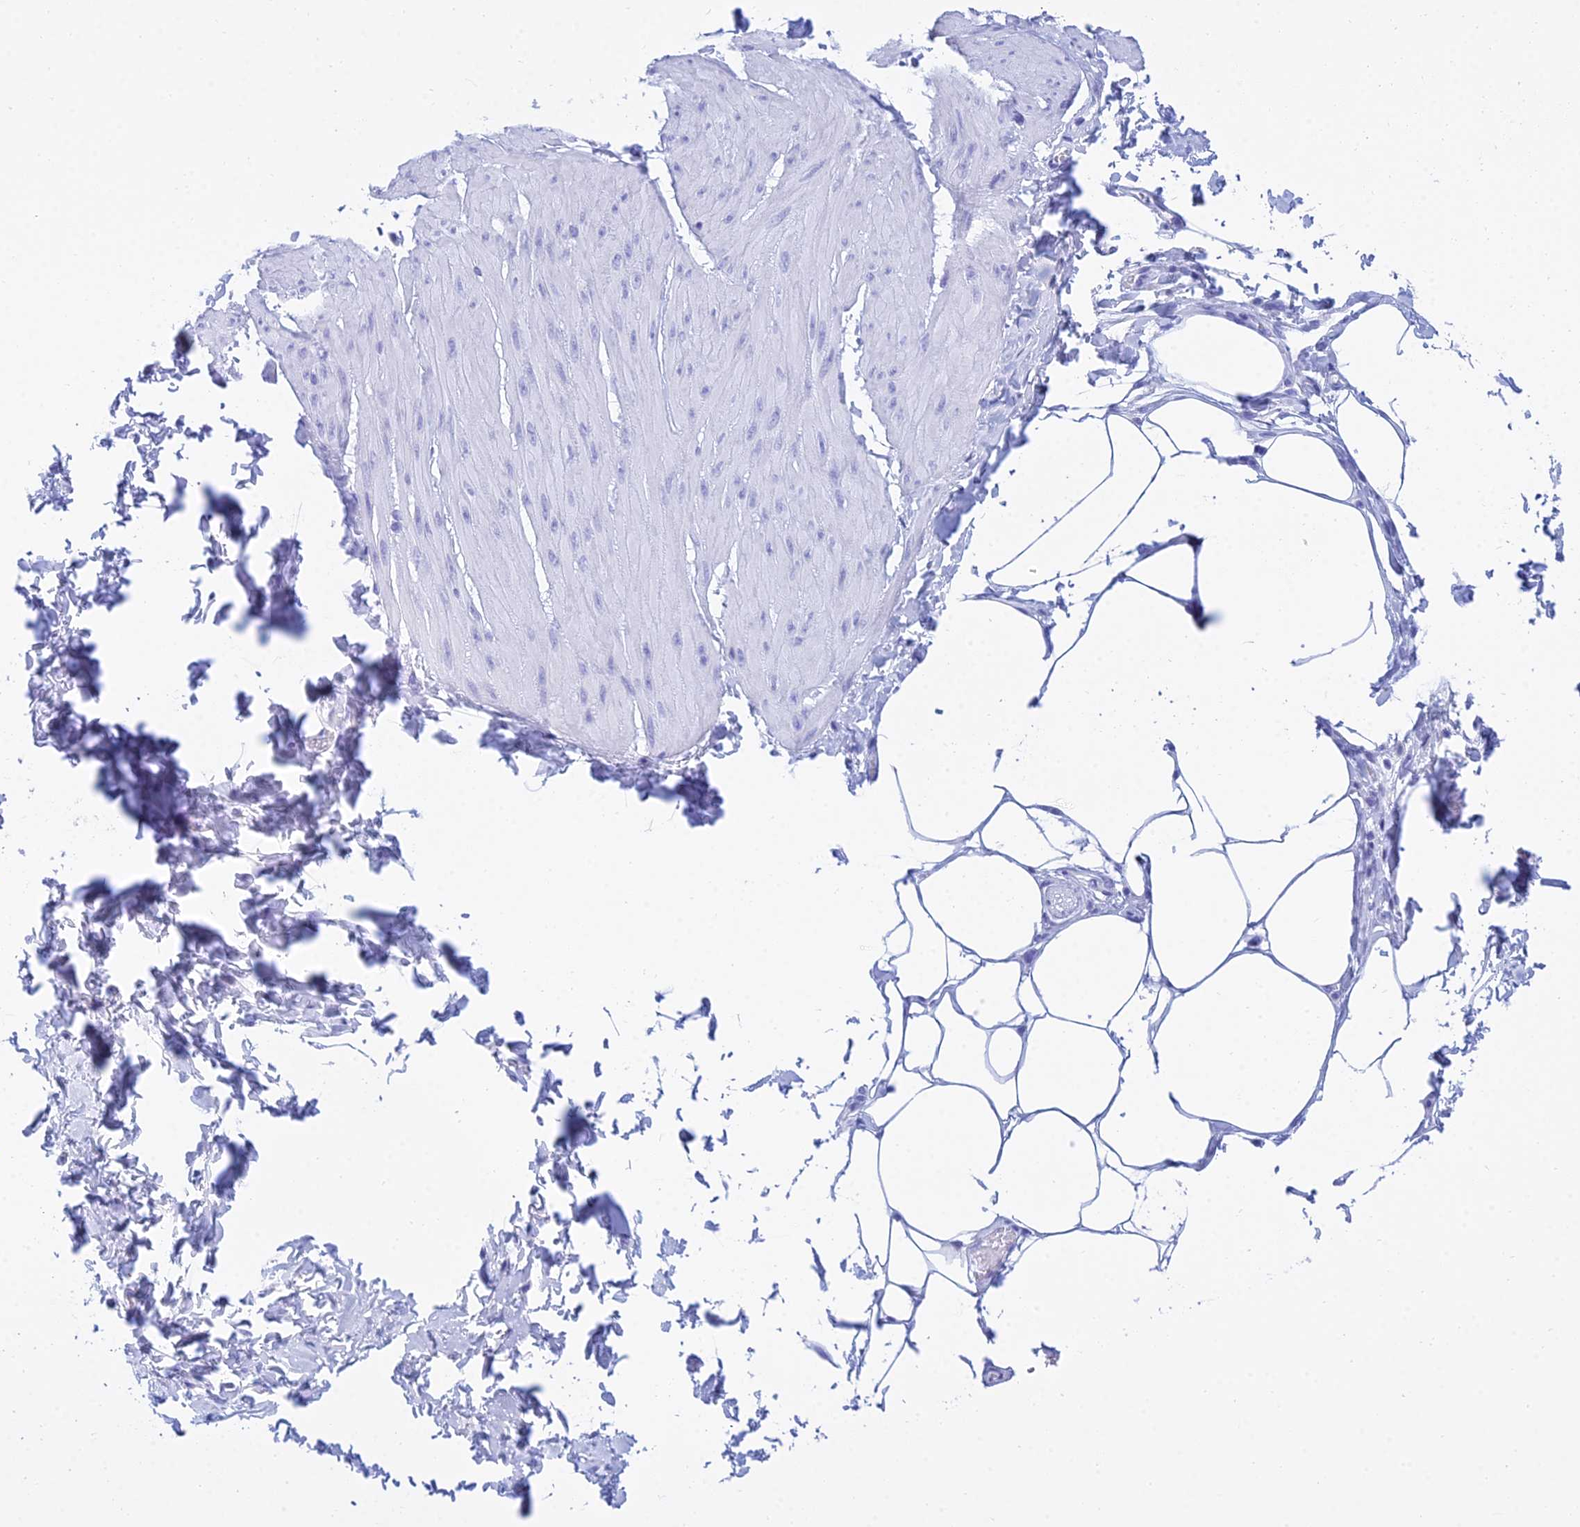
{"staining": {"intensity": "negative", "quantity": "none", "location": "none"}, "tissue": "smooth muscle", "cell_type": "Smooth muscle cells", "image_type": "normal", "snomed": [{"axis": "morphology", "description": "Urothelial carcinoma, High grade"}, {"axis": "topography", "description": "Urinary bladder"}], "caption": "Immunohistochemical staining of unremarkable human smooth muscle shows no significant positivity in smooth muscle cells.", "gene": "PATE4", "patient": {"sex": "male", "age": 46}}